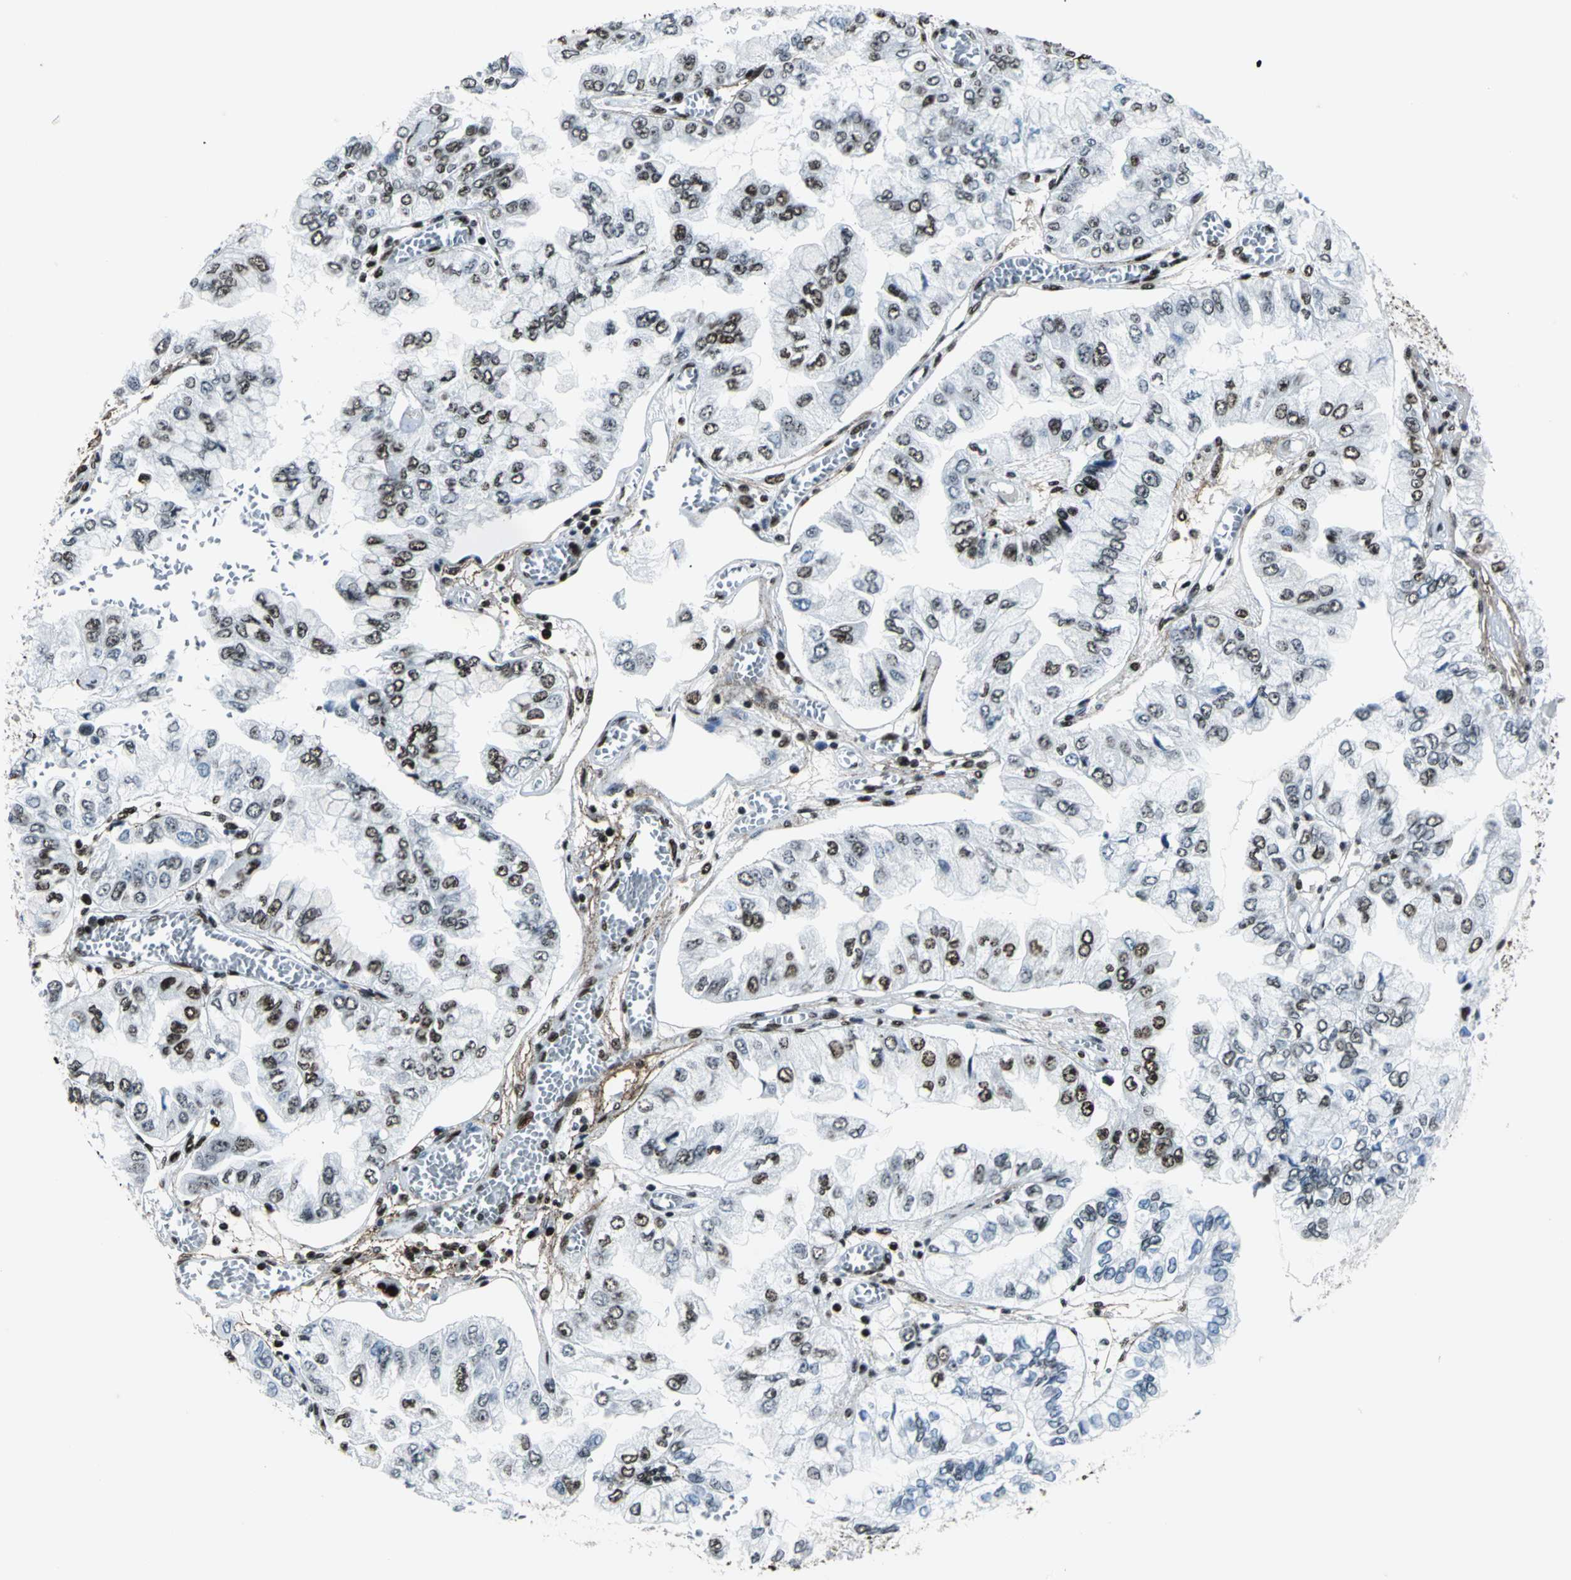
{"staining": {"intensity": "moderate", "quantity": "25%-75%", "location": "nuclear"}, "tissue": "liver cancer", "cell_type": "Tumor cells", "image_type": "cancer", "snomed": [{"axis": "morphology", "description": "Cholangiocarcinoma"}, {"axis": "topography", "description": "Liver"}], "caption": "A medium amount of moderate nuclear positivity is appreciated in approximately 25%-75% of tumor cells in cholangiocarcinoma (liver) tissue.", "gene": "APEX1", "patient": {"sex": "female", "age": 79}}